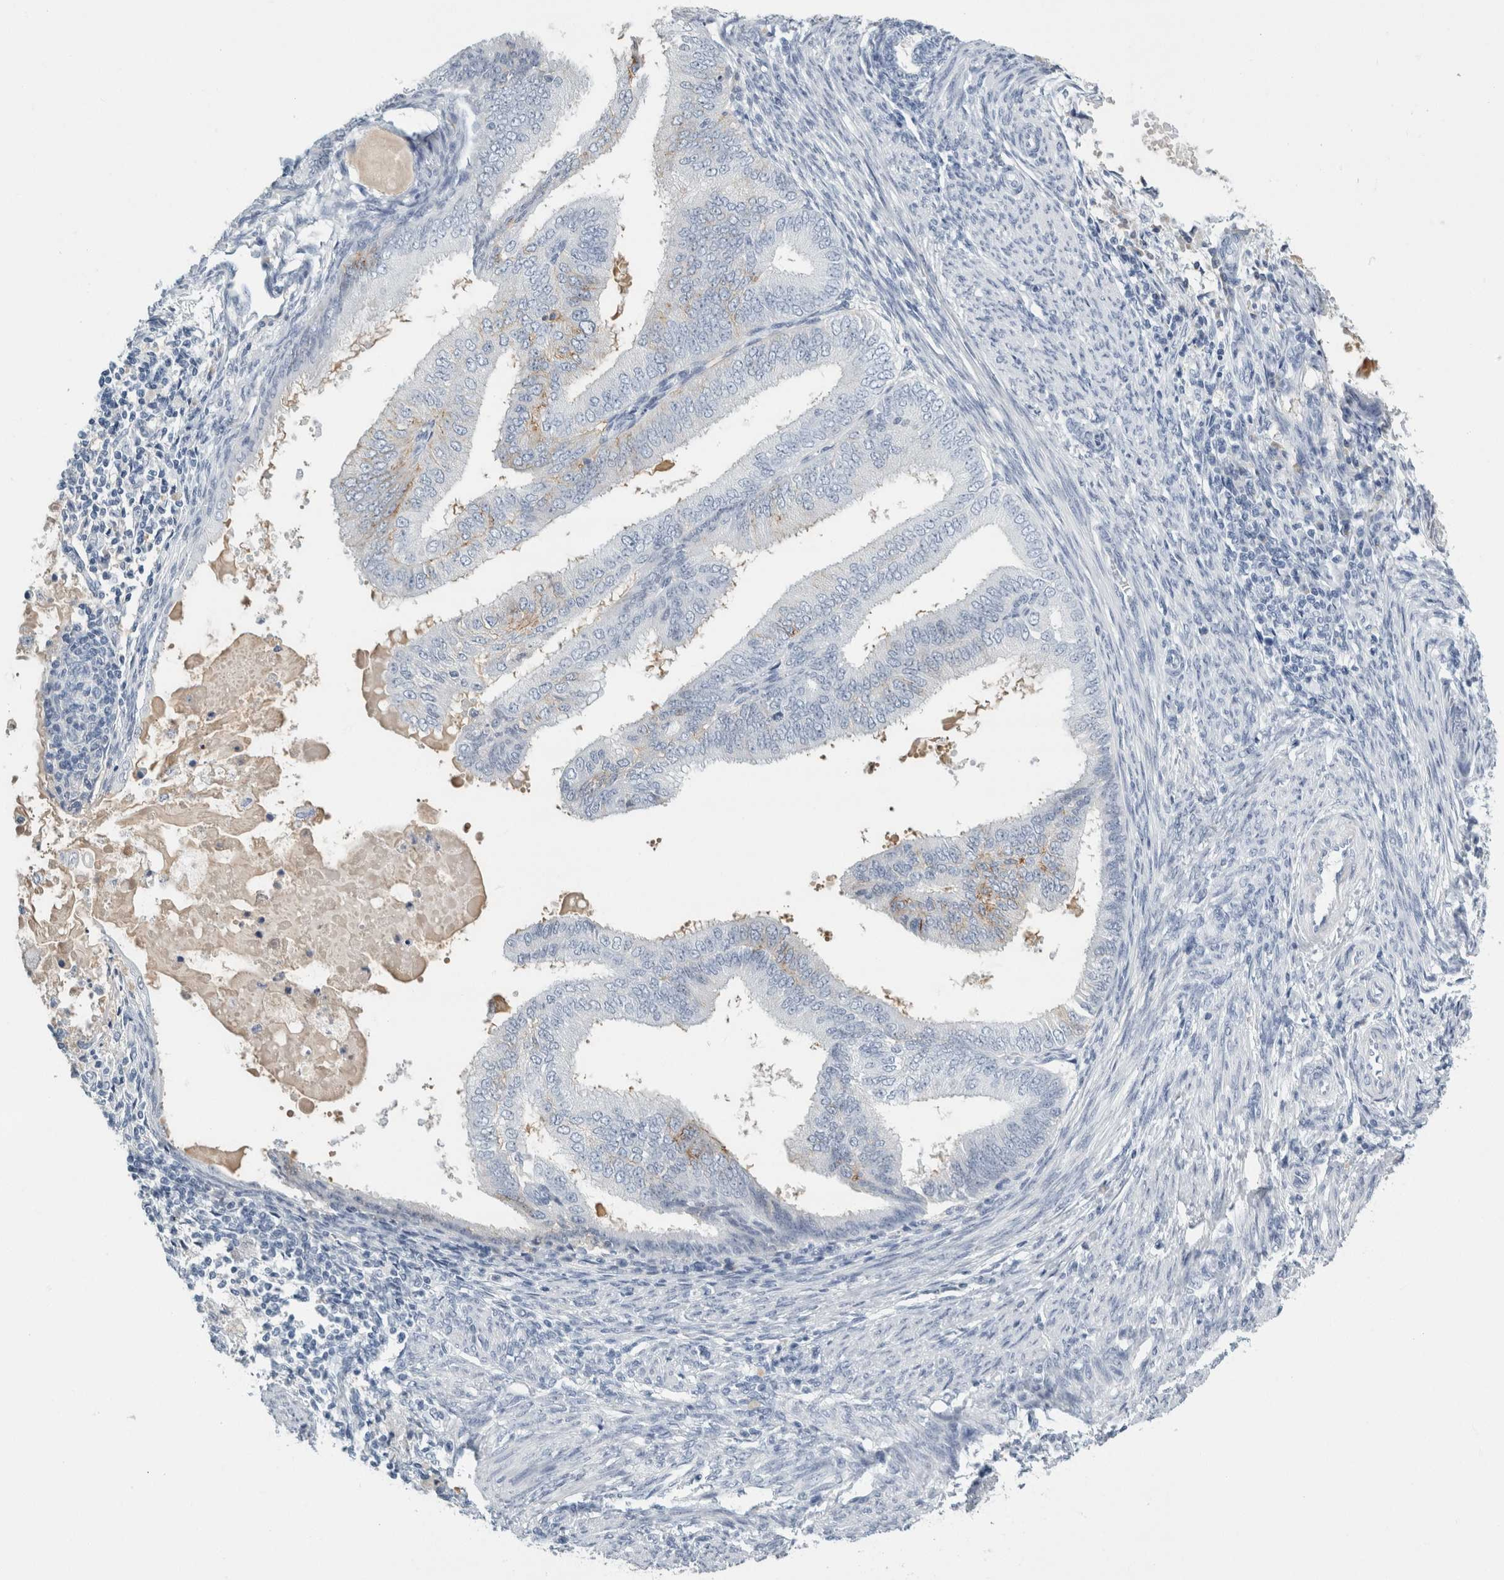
{"staining": {"intensity": "negative", "quantity": "none", "location": "none"}, "tissue": "endometrial cancer", "cell_type": "Tumor cells", "image_type": "cancer", "snomed": [{"axis": "morphology", "description": "Adenocarcinoma, NOS"}, {"axis": "topography", "description": "Endometrium"}], "caption": "This is a micrograph of IHC staining of endometrial adenocarcinoma, which shows no staining in tumor cells.", "gene": "TSPAN8", "patient": {"sex": "female", "age": 58}}